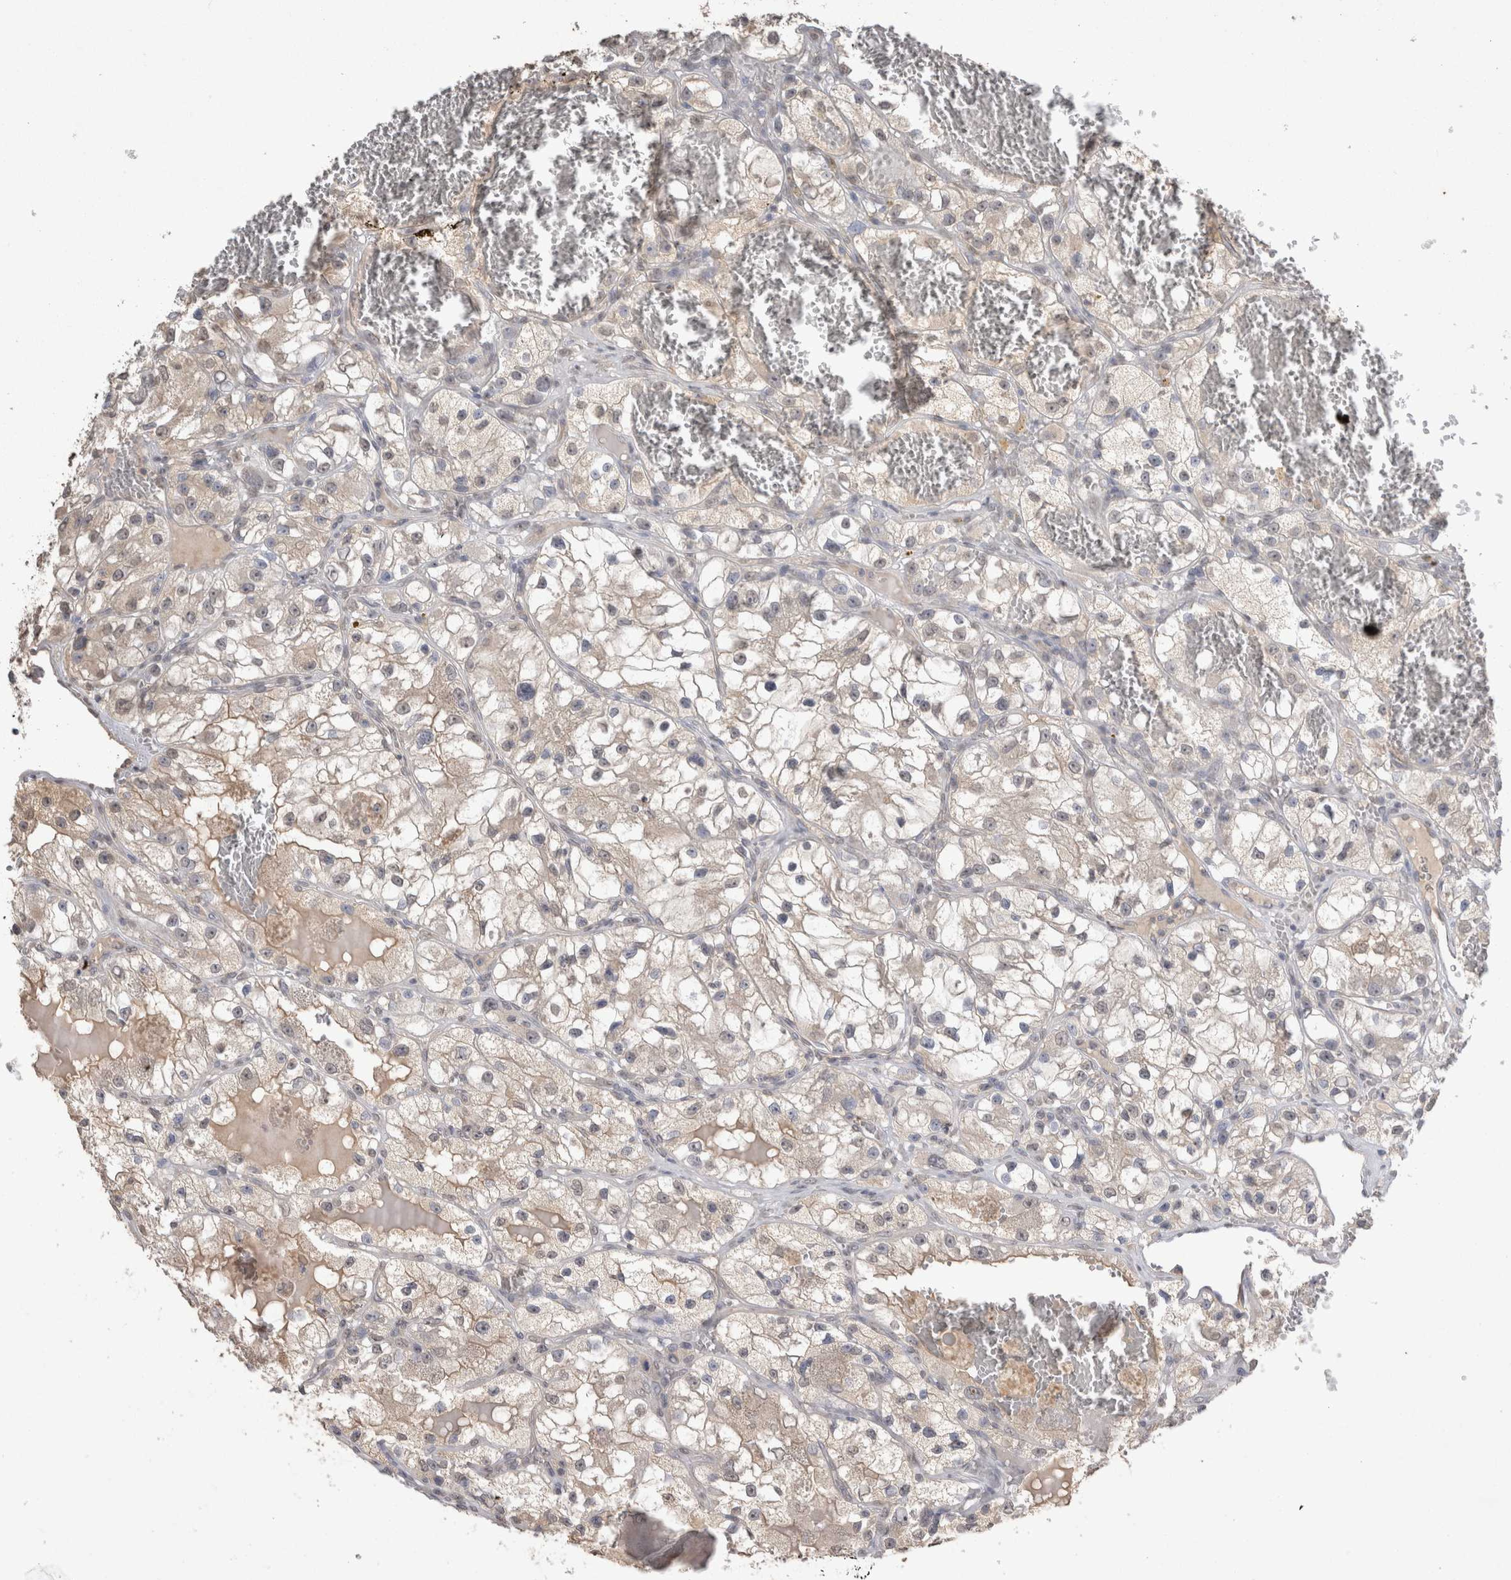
{"staining": {"intensity": "weak", "quantity": "<25%", "location": "cytoplasmic/membranous"}, "tissue": "renal cancer", "cell_type": "Tumor cells", "image_type": "cancer", "snomed": [{"axis": "morphology", "description": "Adenocarcinoma, NOS"}, {"axis": "topography", "description": "Kidney"}], "caption": "Tumor cells show no significant staining in adenocarcinoma (renal).", "gene": "NAALADL2", "patient": {"sex": "female", "age": 57}}